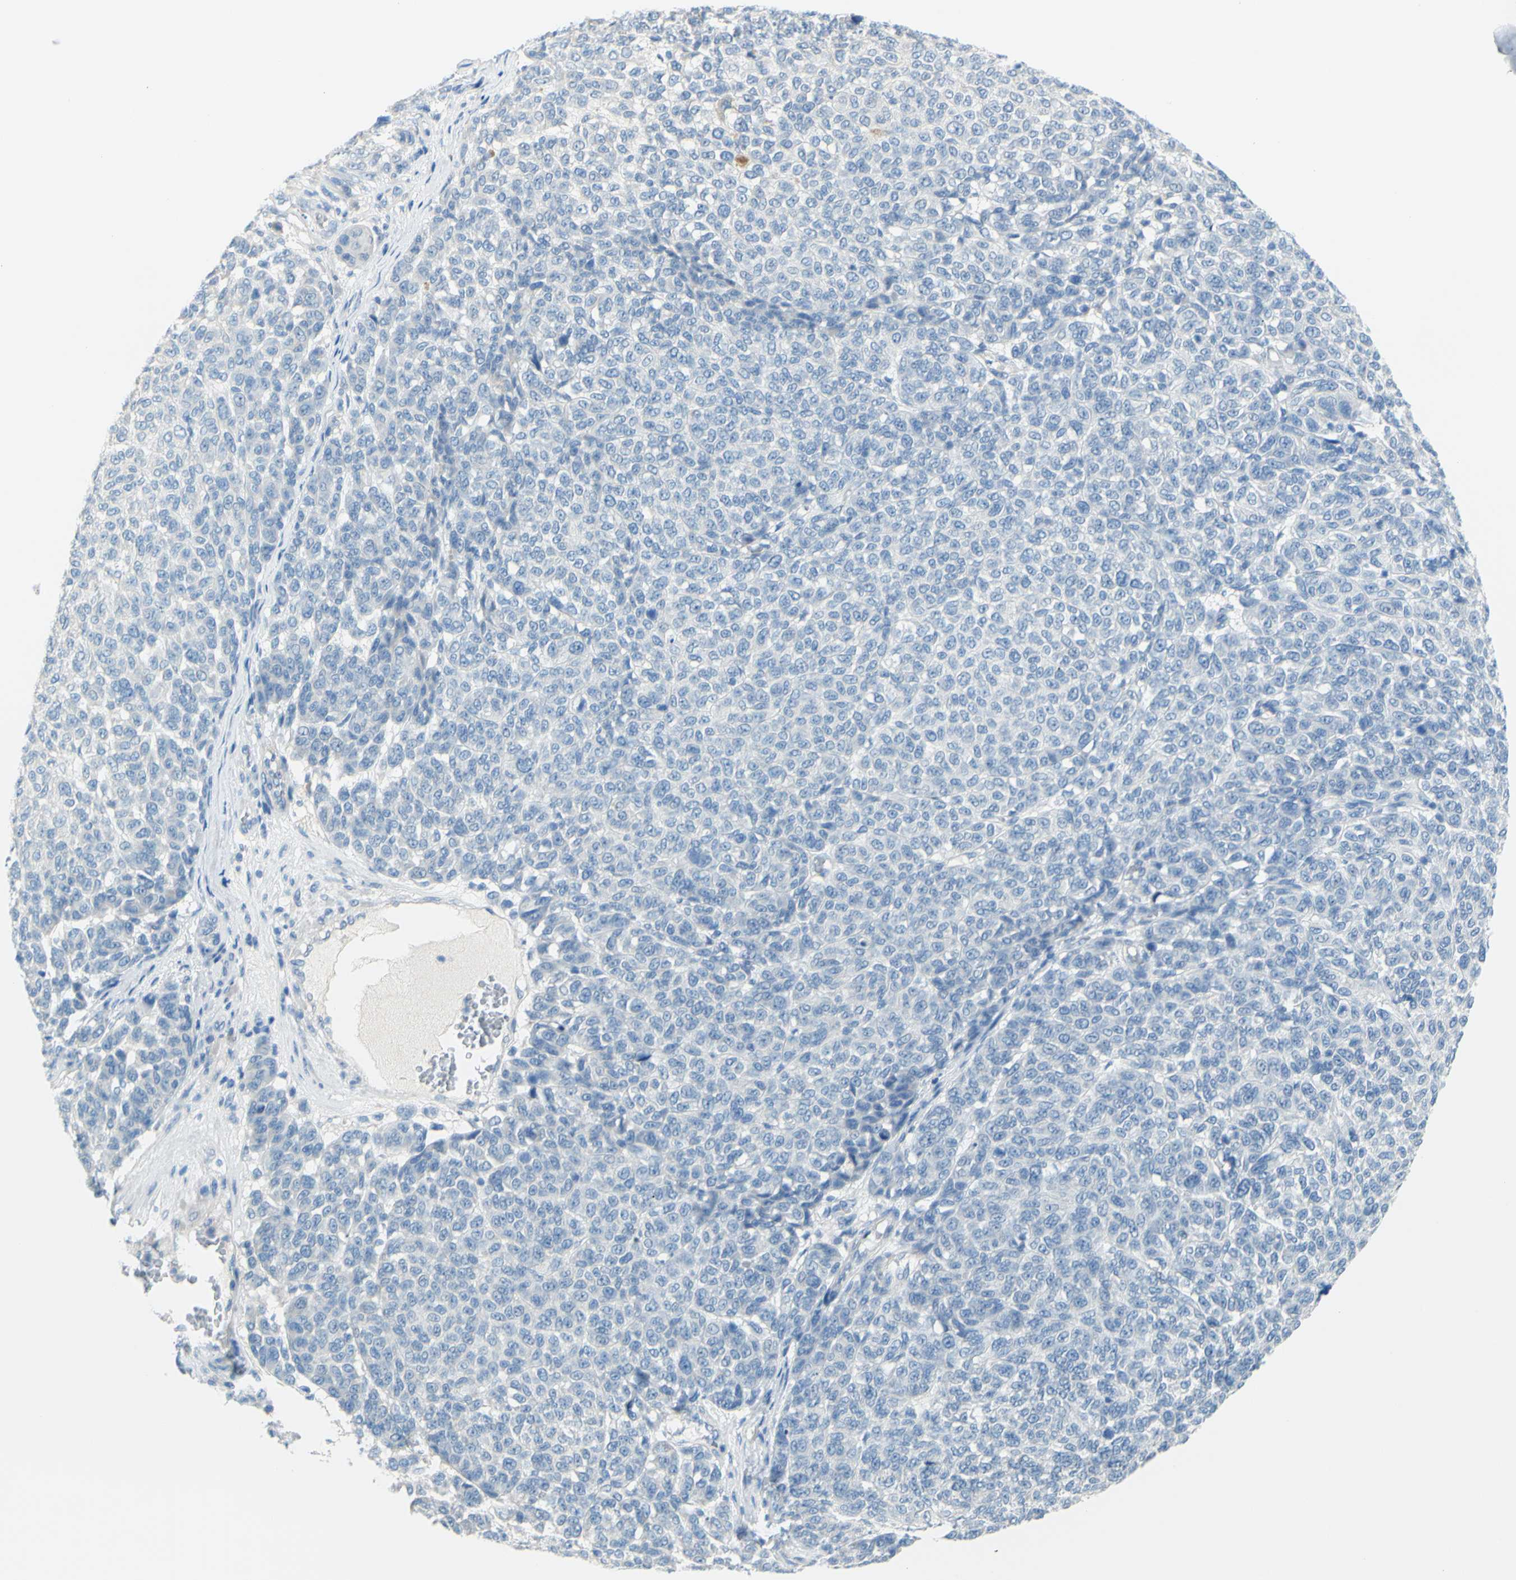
{"staining": {"intensity": "negative", "quantity": "none", "location": "none"}, "tissue": "melanoma", "cell_type": "Tumor cells", "image_type": "cancer", "snomed": [{"axis": "morphology", "description": "Malignant melanoma, NOS"}, {"axis": "topography", "description": "Skin"}], "caption": "Immunohistochemistry (IHC) histopathology image of neoplastic tissue: malignant melanoma stained with DAB exhibits no significant protein positivity in tumor cells.", "gene": "SLC1A2", "patient": {"sex": "male", "age": 59}}